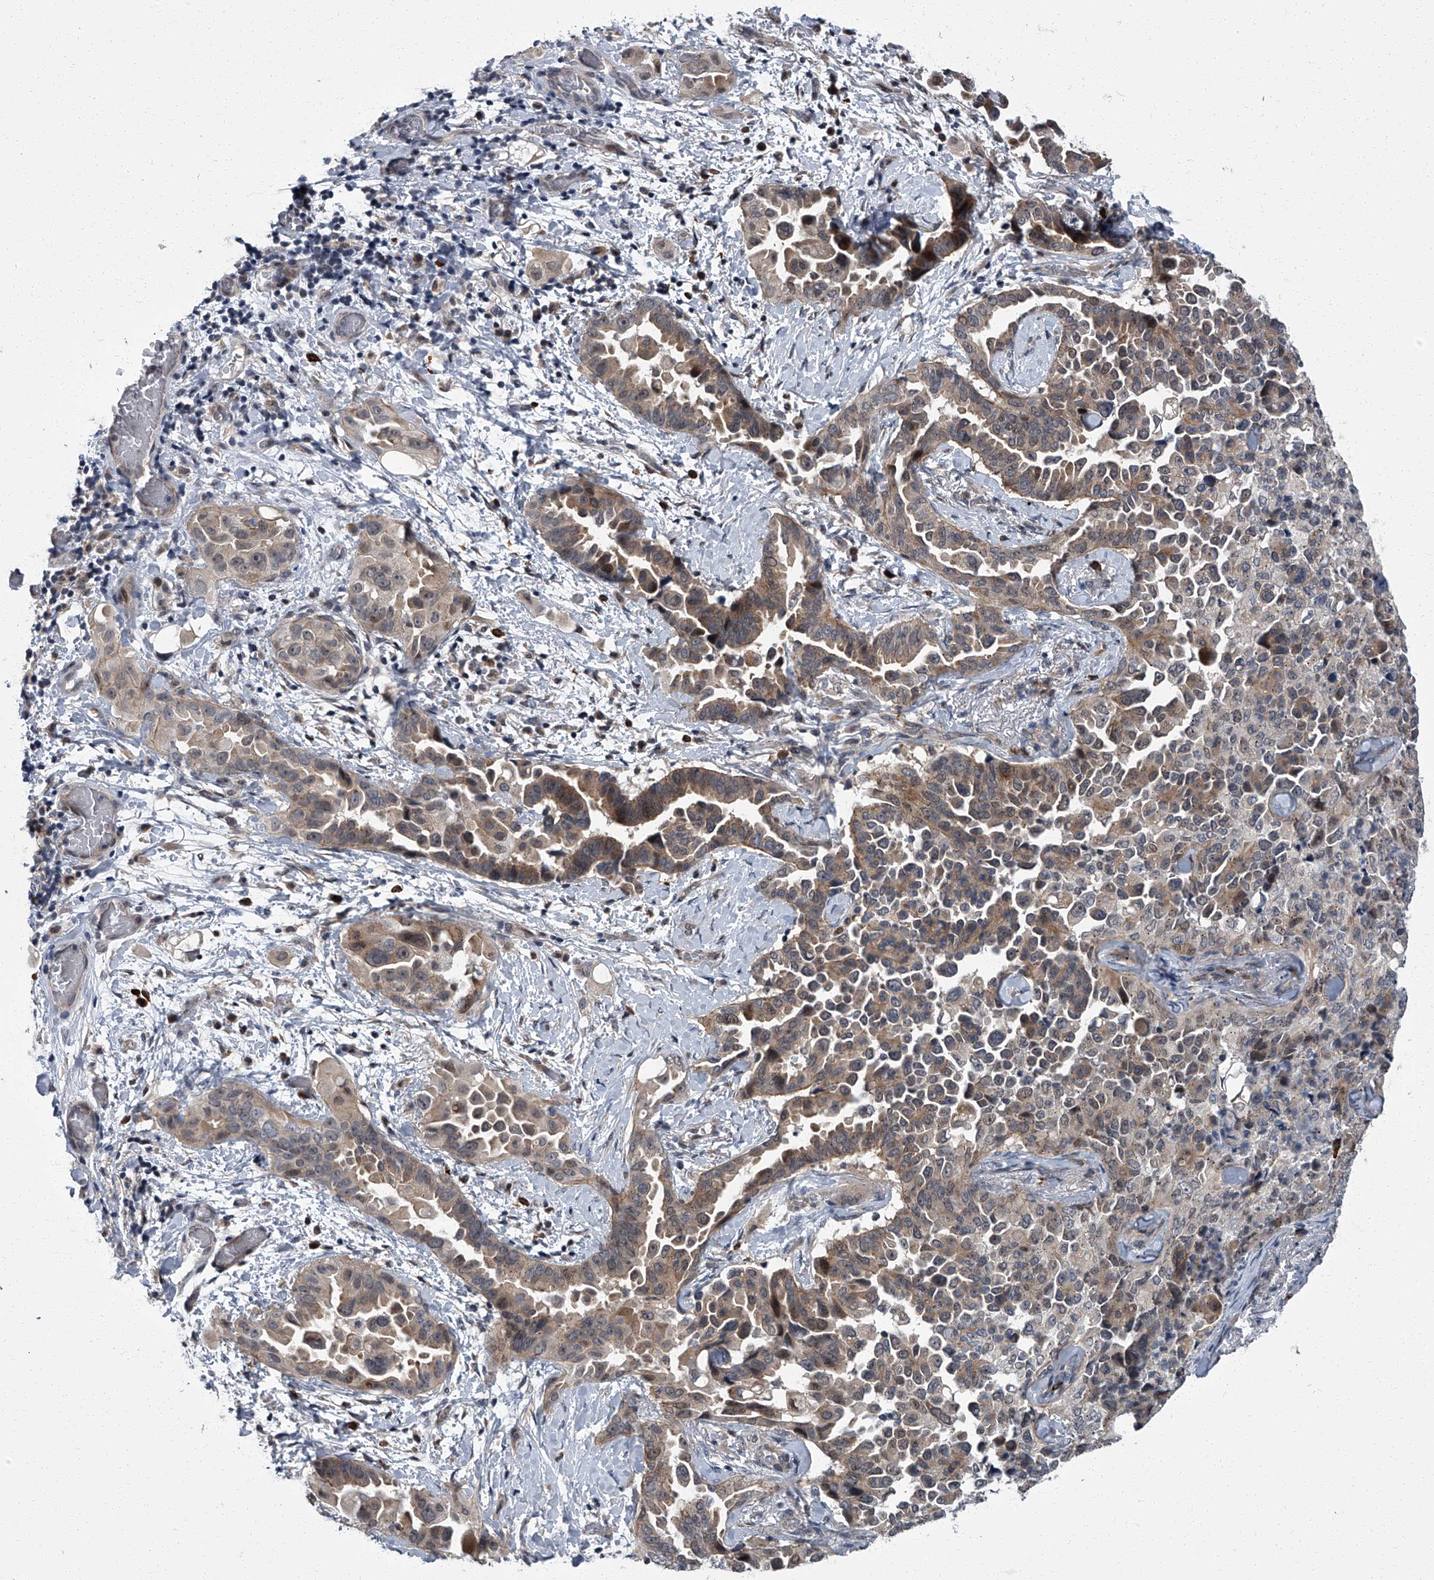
{"staining": {"intensity": "weak", "quantity": "25%-75%", "location": "cytoplasmic/membranous"}, "tissue": "lung cancer", "cell_type": "Tumor cells", "image_type": "cancer", "snomed": [{"axis": "morphology", "description": "Adenocarcinoma, NOS"}, {"axis": "topography", "description": "Lung"}], "caption": "High-power microscopy captured an IHC histopathology image of lung cancer (adenocarcinoma), revealing weak cytoplasmic/membranous positivity in approximately 25%-75% of tumor cells.", "gene": "ZNF274", "patient": {"sex": "female", "age": 67}}